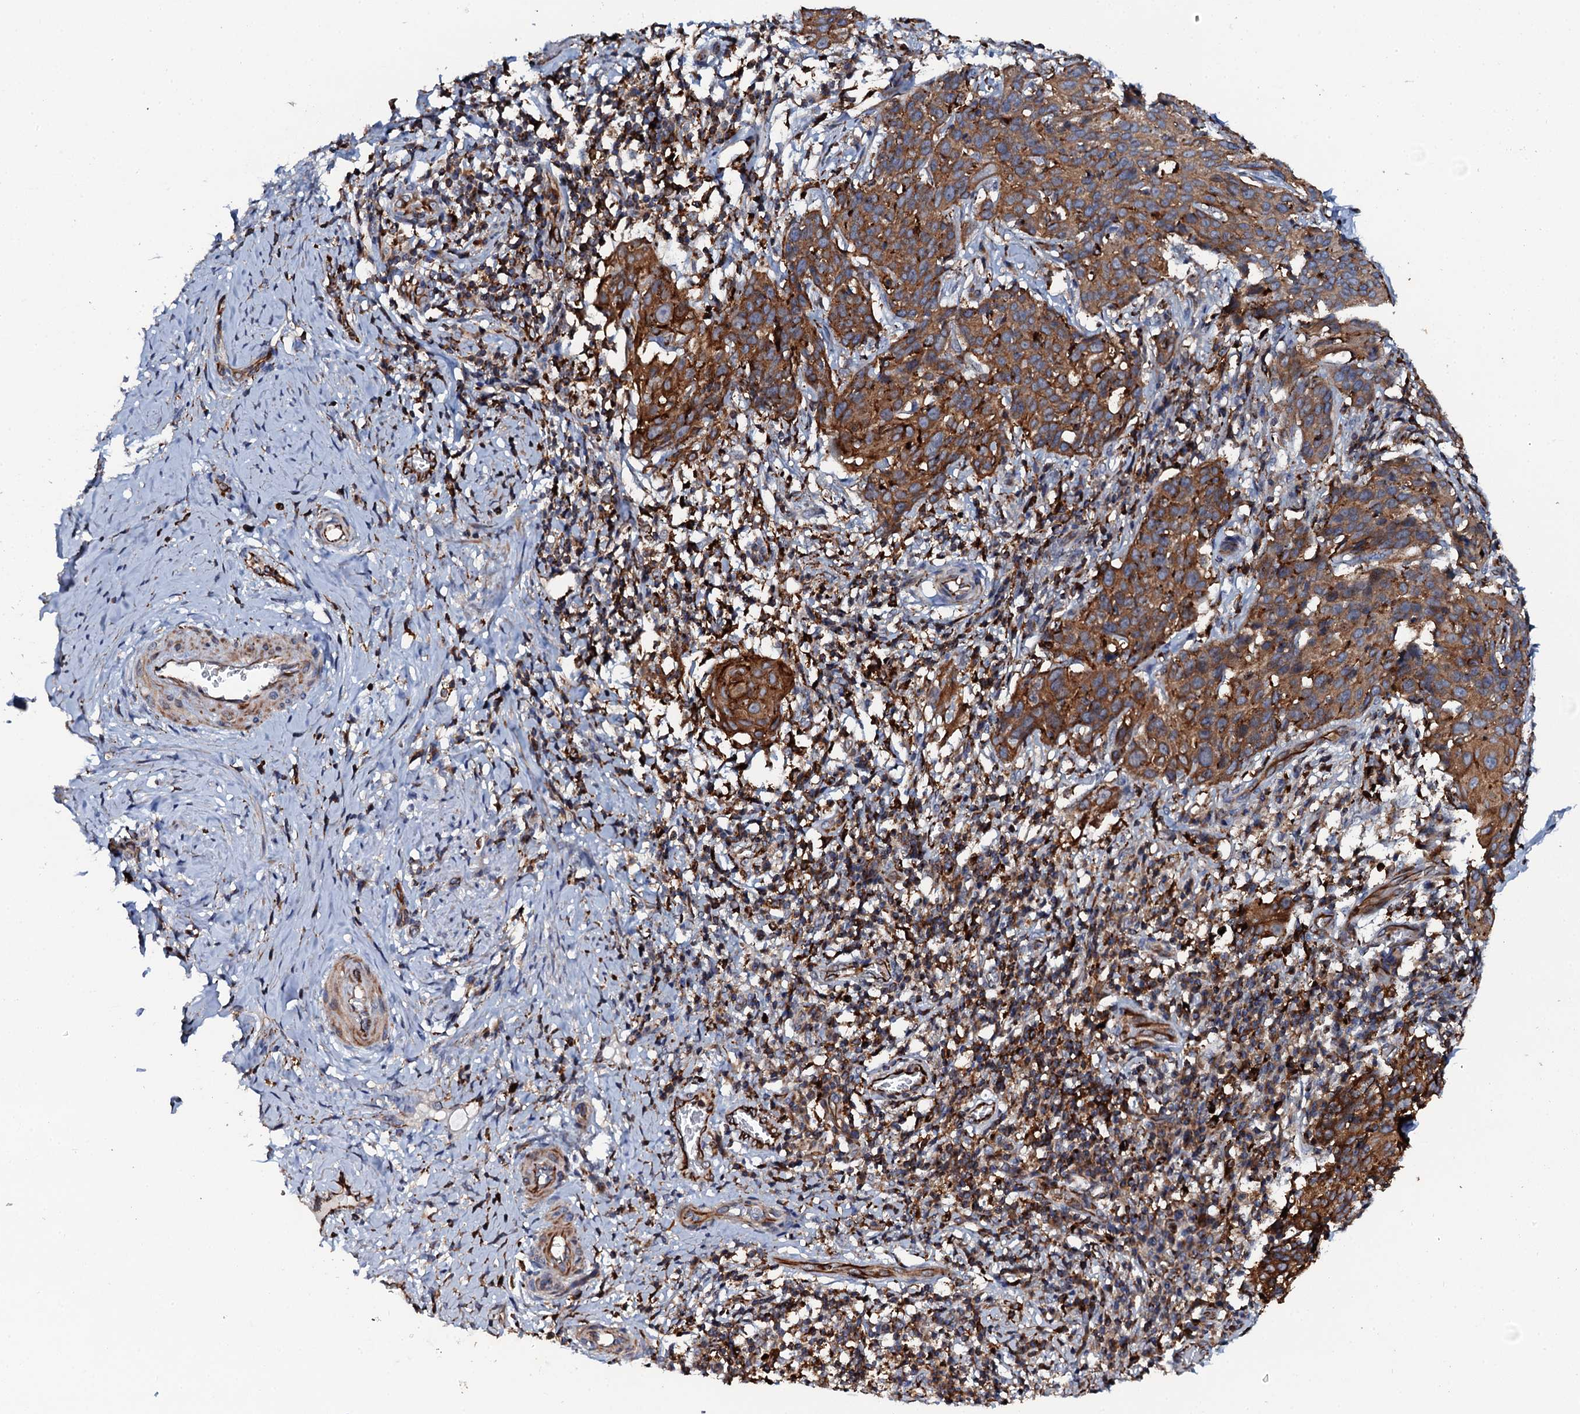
{"staining": {"intensity": "strong", "quantity": ">75%", "location": "cytoplasmic/membranous"}, "tissue": "cervical cancer", "cell_type": "Tumor cells", "image_type": "cancer", "snomed": [{"axis": "morphology", "description": "Squamous cell carcinoma, NOS"}, {"axis": "topography", "description": "Cervix"}], "caption": "Immunohistochemical staining of human cervical cancer demonstrates high levels of strong cytoplasmic/membranous protein positivity in approximately >75% of tumor cells. (DAB (3,3'-diaminobenzidine) = brown stain, brightfield microscopy at high magnification).", "gene": "VAMP8", "patient": {"sex": "female", "age": 50}}